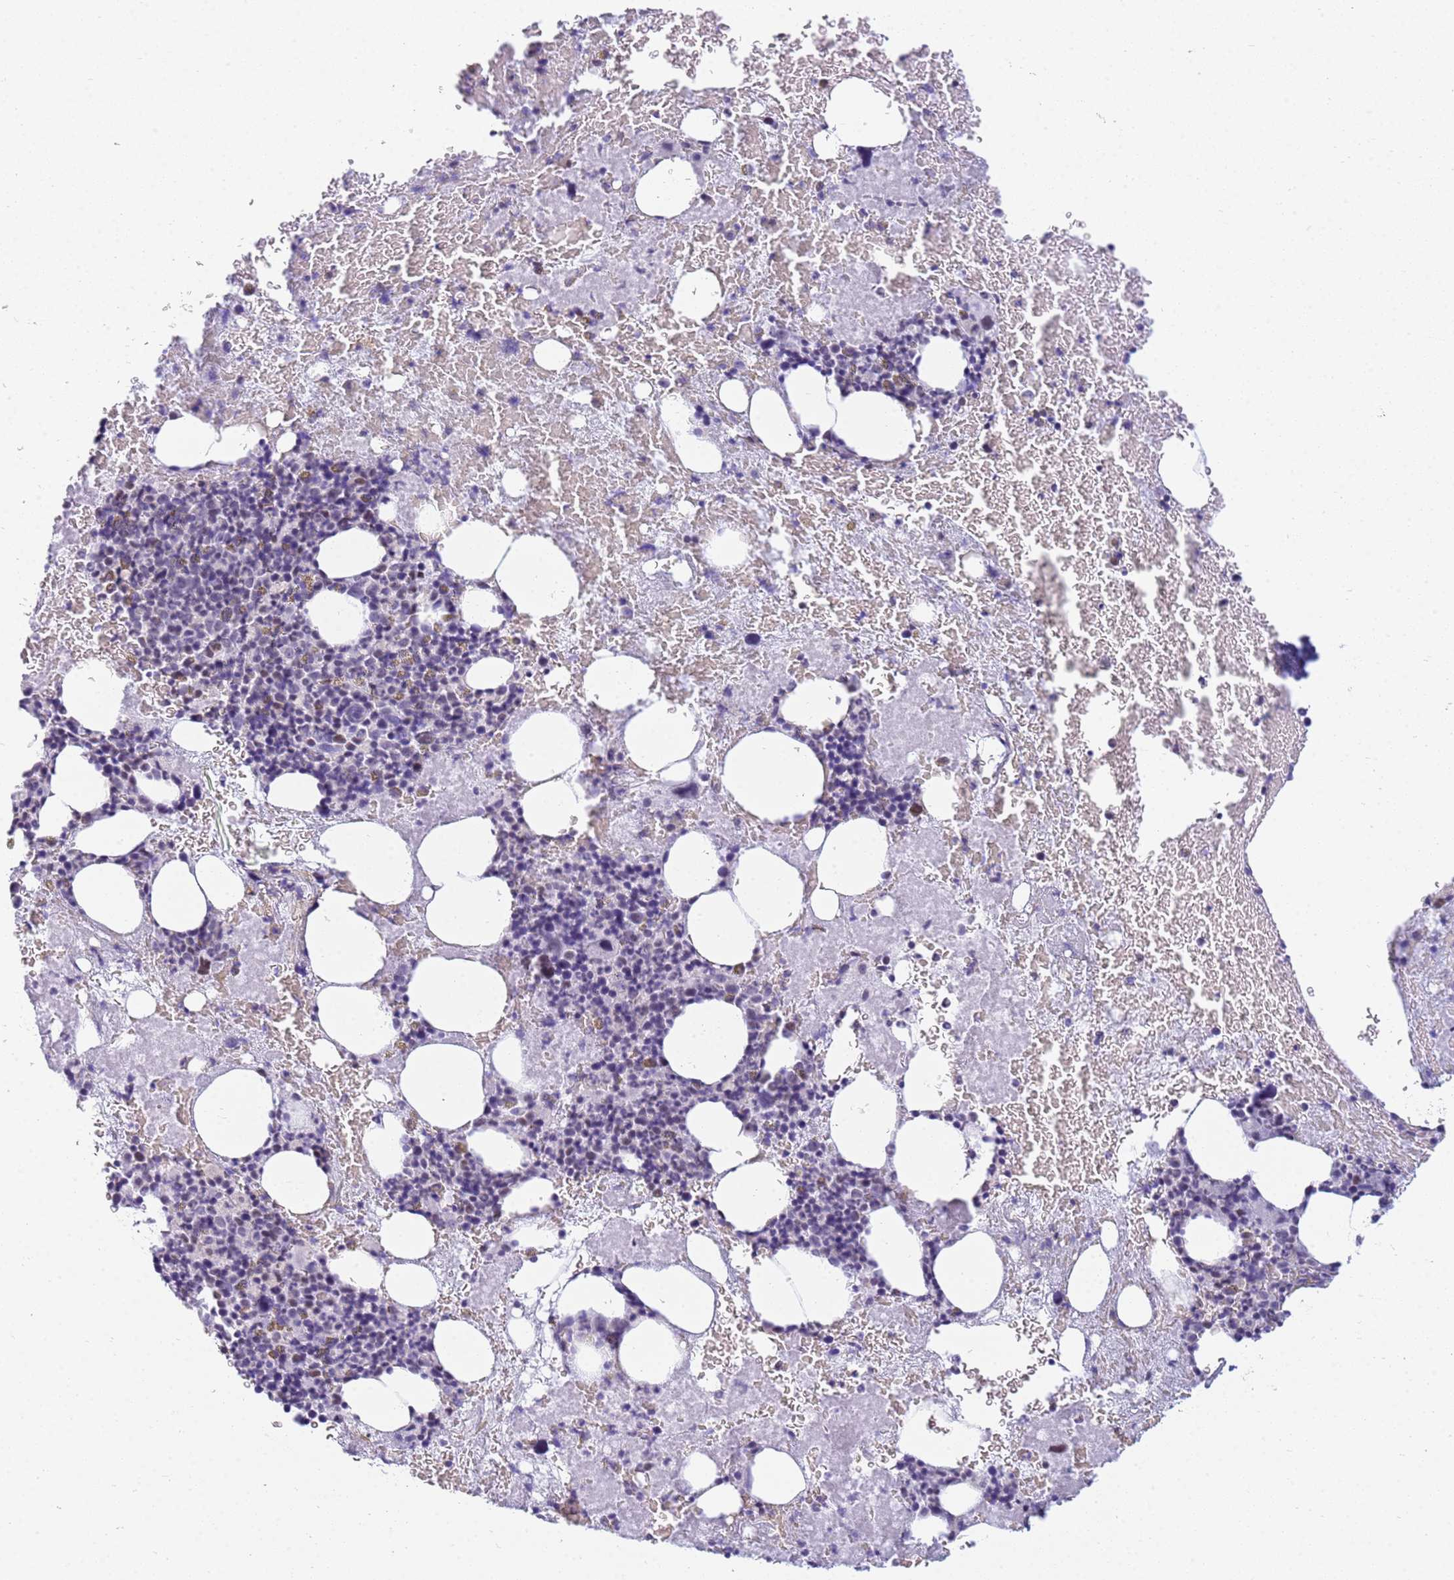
{"staining": {"intensity": "negative", "quantity": "none", "location": "none"}, "tissue": "bone marrow", "cell_type": "Hematopoietic cells", "image_type": "normal", "snomed": [{"axis": "morphology", "description": "Normal tissue, NOS"}, {"axis": "topography", "description": "Bone marrow"}], "caption": "IHC histopathology image of normal bone marrow: bone marrow stained with DAB displays no significant protein positivity in hematopoietic cells. Nuclei are stained in blue.", "gene": "SNX20", "patient": {"sex": "male", "age": 53}}